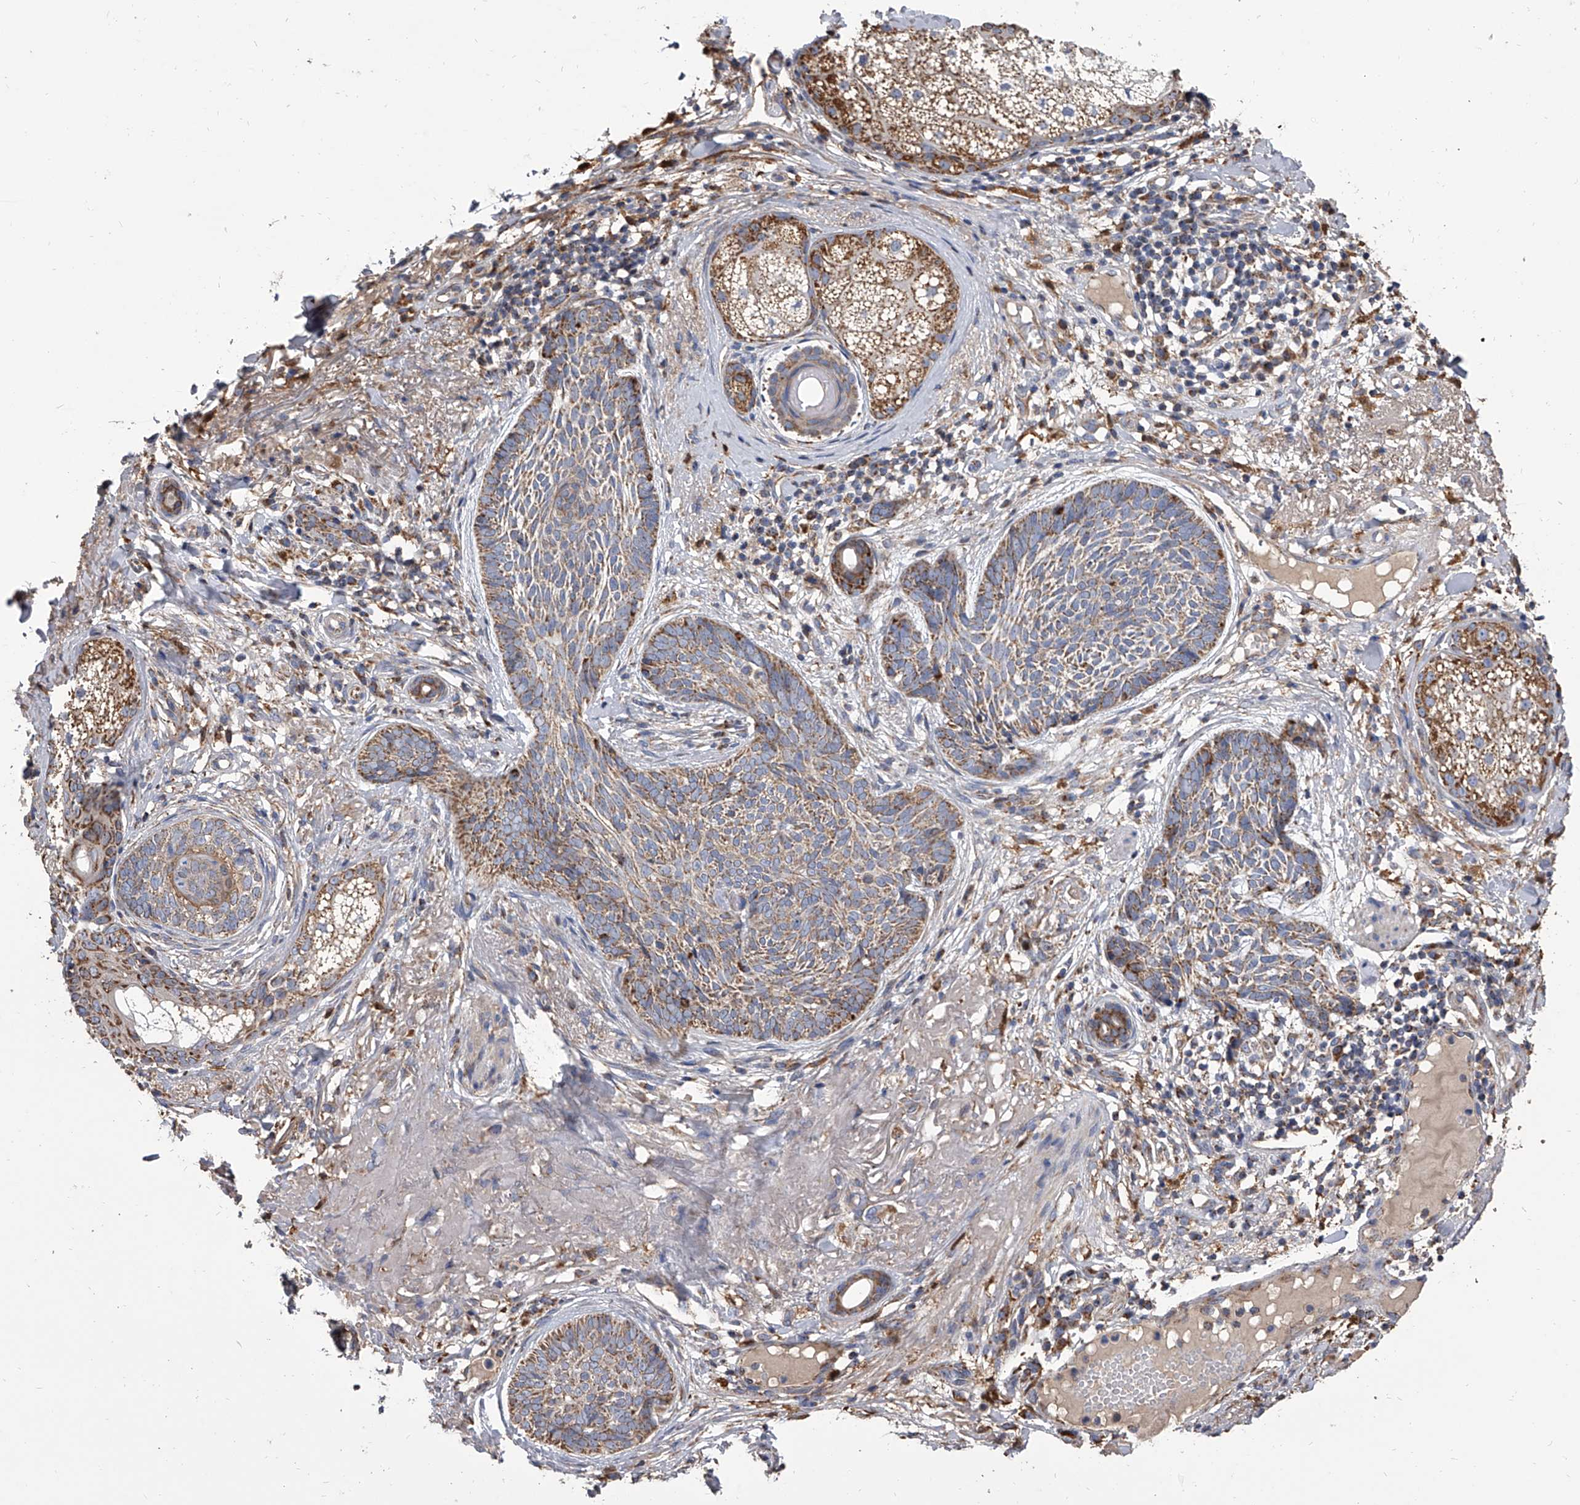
{"staining": {"intensity": "moderate", "quantity": "25%-75%", "location": "cytoplasmic/membranous"}, "tissue": "skin cancer", "cell_type": "Tumor cells", "image_type": "cancer", "snomed": [{"axis": "morphology", "description": "Basal cell carcinoma"}, {"axis": "topography", "description": "Skin"}], "caption": "Human basal cell carcinoma (skin) stained with a protein marker shows moderate staining in tumor cells.", "gene": "MRPL28", "patient": {"sex": "male", "age": 85}}